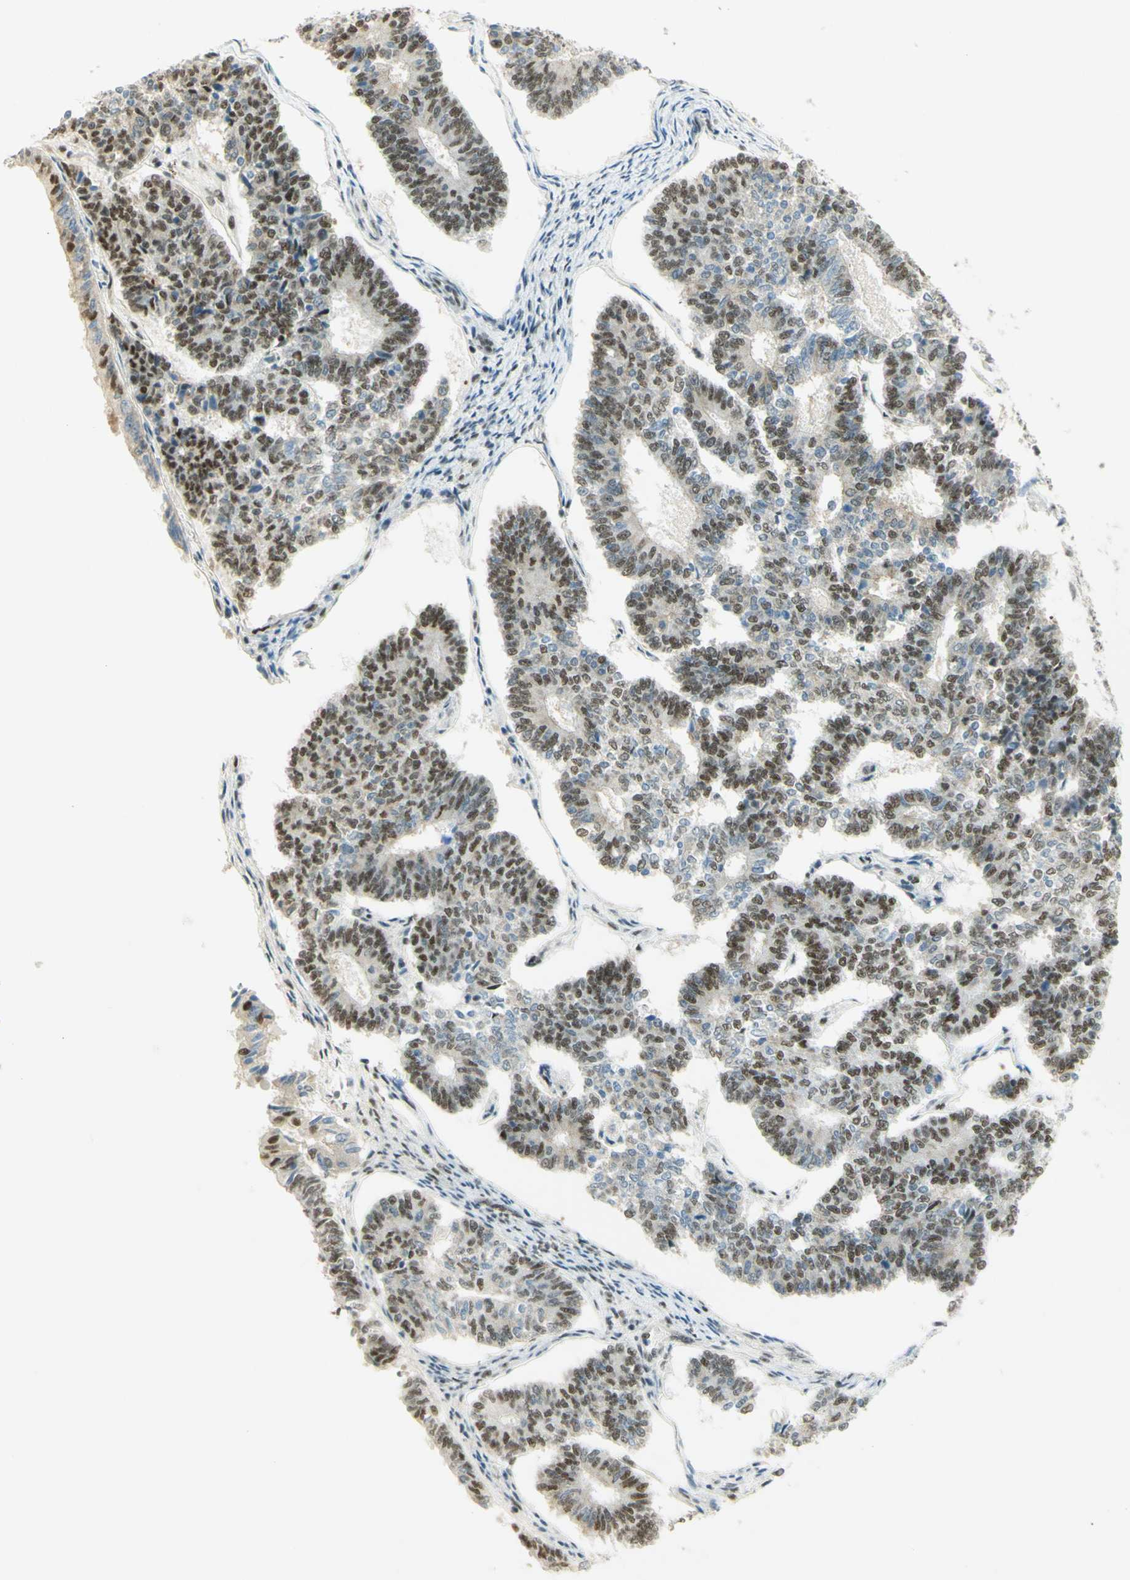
{"staining": {"intensity": "moderate", "quantity": "25%-75%", "location": "nuclear"}, "tissue": "endometrial cancer", "cell_type": "Tumor cells", "image_type": "cancer", "snomed": [{"axis": "morphology", "description": "Adenocarcinoma, NOS"}, {"axis": "topography", "description": "Endometrium"}], "caption": "Moderate nuclear expression is appreciated in about 25%-75% of tumor cells in endometrial cancer (adenocarcinoma).", "gene": "PMS2", "patient": {"sex": "female", "age": 70}}